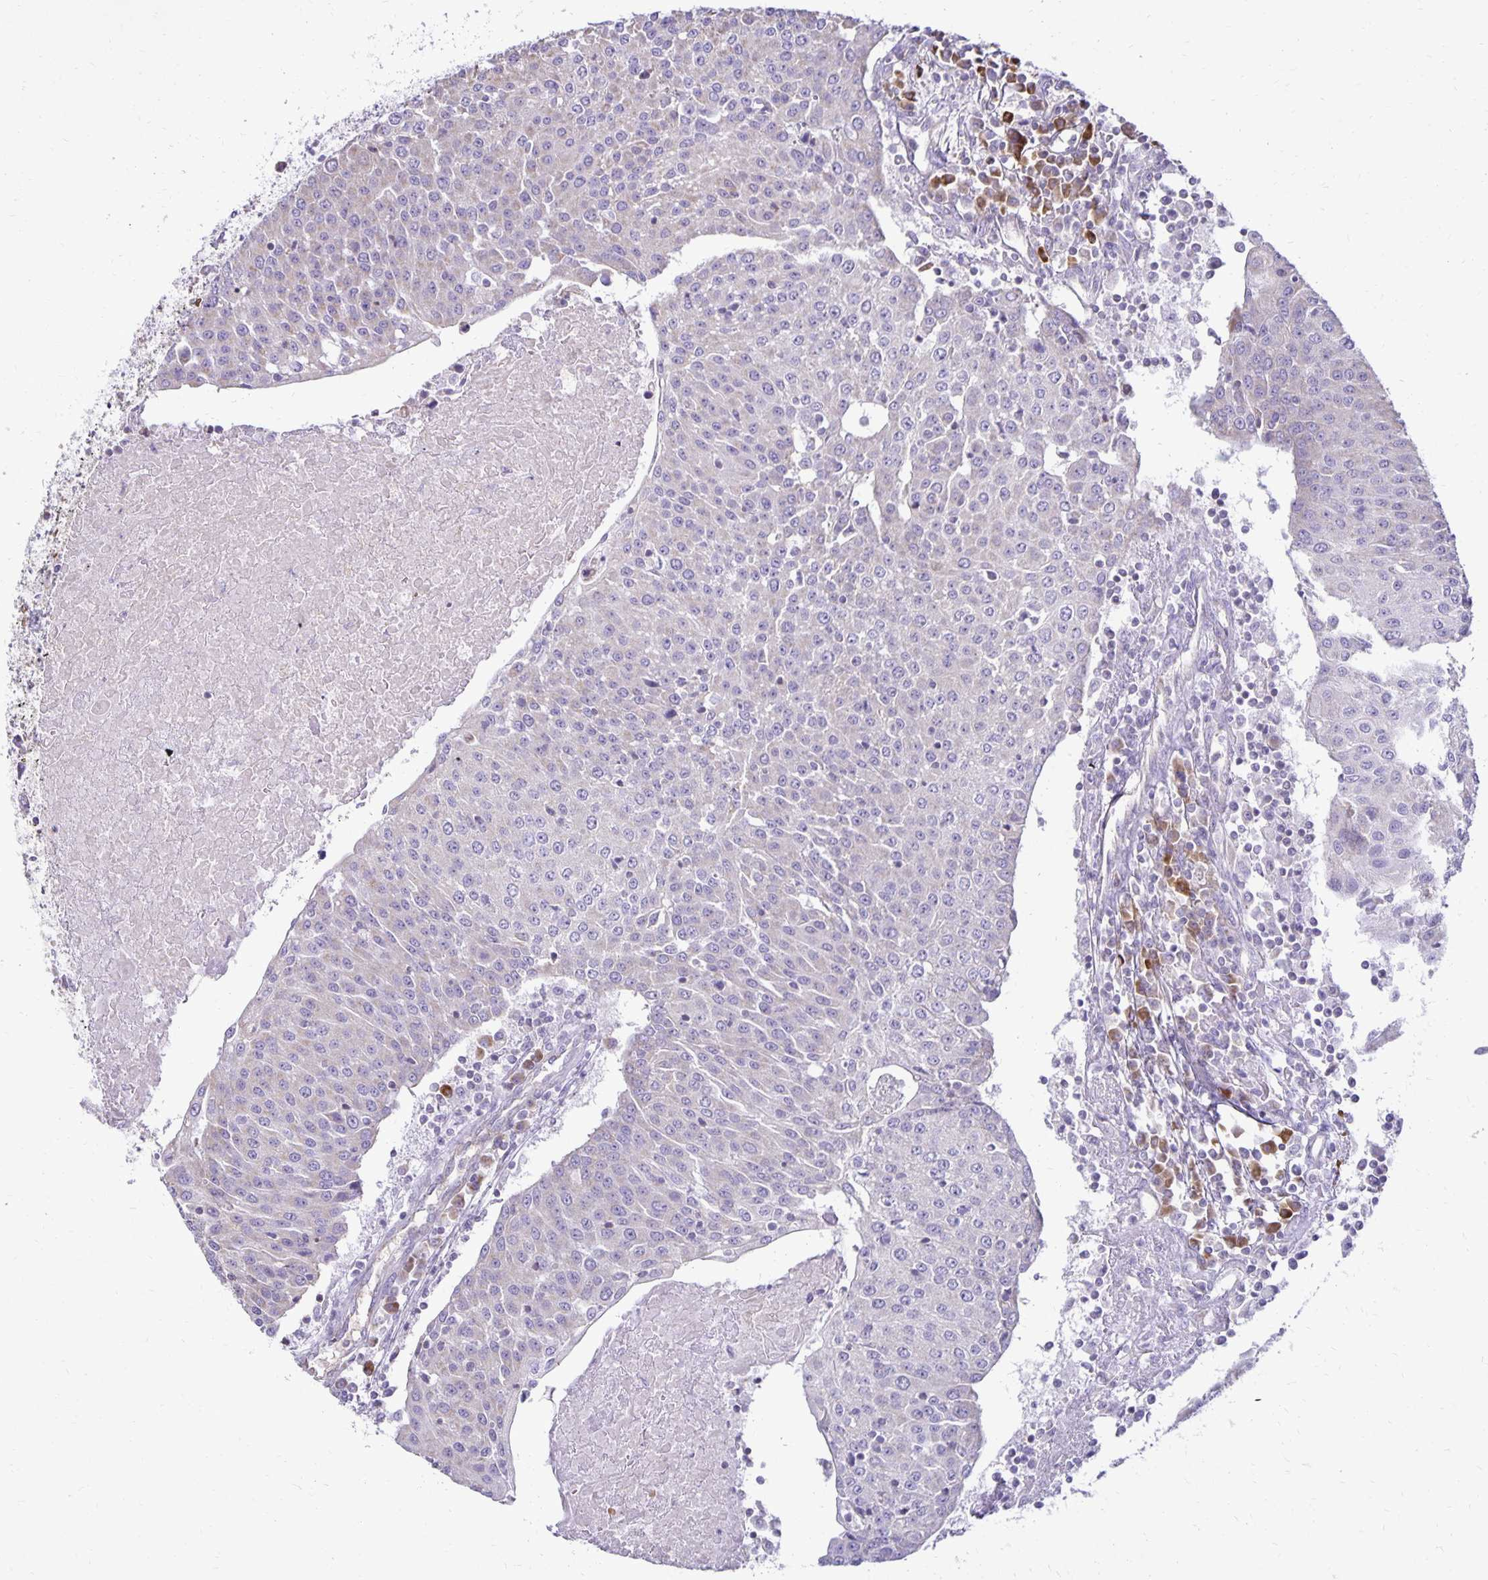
{"staining": {"intensity": "negative", "quantity": "none", "location": "none"}, "tissue": "urothelial cancer", "cell_type": "Tumor cells", "image_type": "cancer", "snomed": [{"axis": "morphology", "description": "Urothelial carcinoma, High grade"}, {"axis": "topography", "description": "Urinary bladder"}], "caption": "Immunohistochemistry (IHC) of high-grade urothelial carcinoma exhibits no expression in tumor cells.", "gene": "FN3K", "patient": {"sex": "female", "age": 85}}